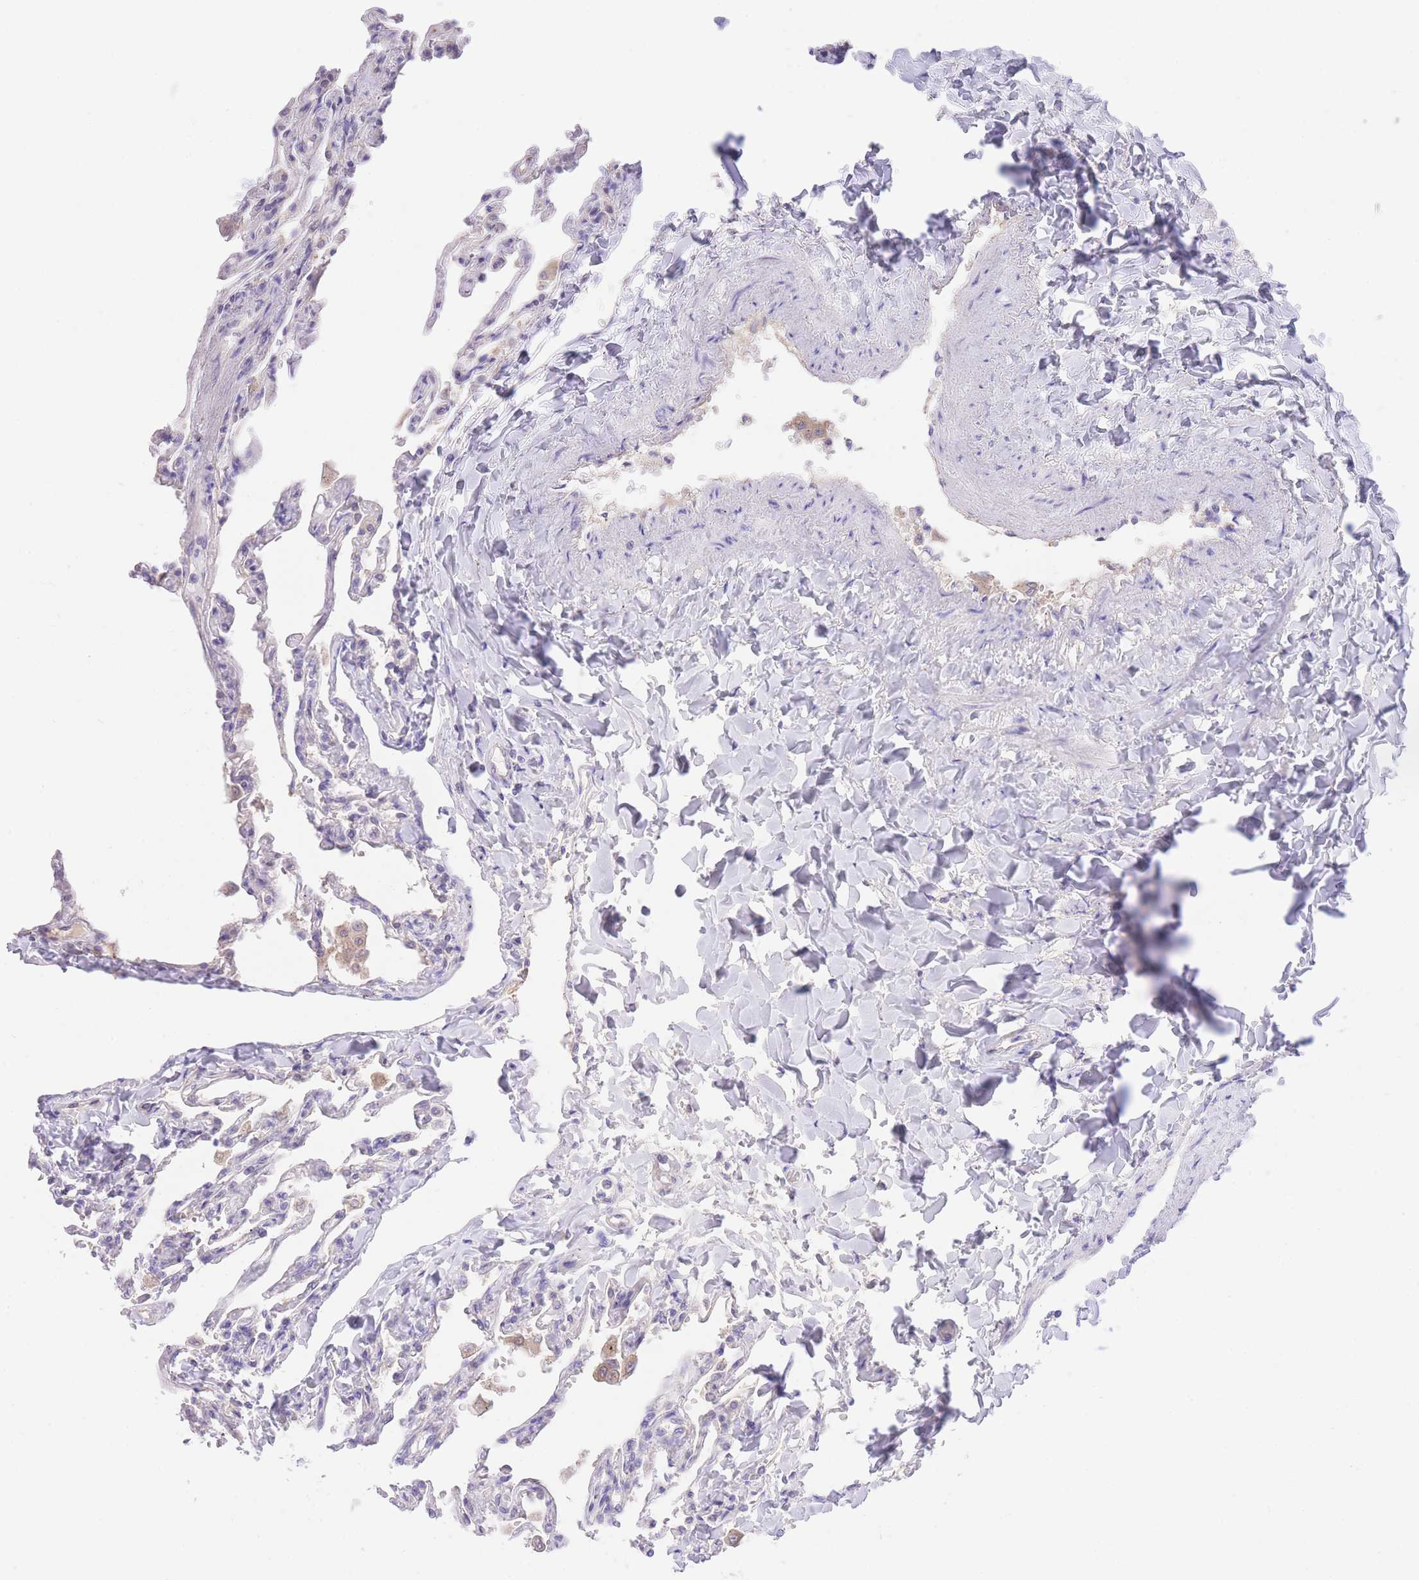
{"staining": {"intensity": "negative", "quantity": "none", "location": "none"}, "tissue": "lung", "cell_type": "Alveolar cells", "image_type": "normal", "snomed": [{"axis": "morphology", "description": "Normal tissue, NOS"}, {"axis": "topography", "description": "Lung"}], "caption": "Immunohistochemistry (IHC) of unremarkable human lung exhibits no expression in alveolar cells. (IHC, brightfield microscopy, high magnification).", "gene": "LIPH", "patient": {"sex": "male", "age": 21}}